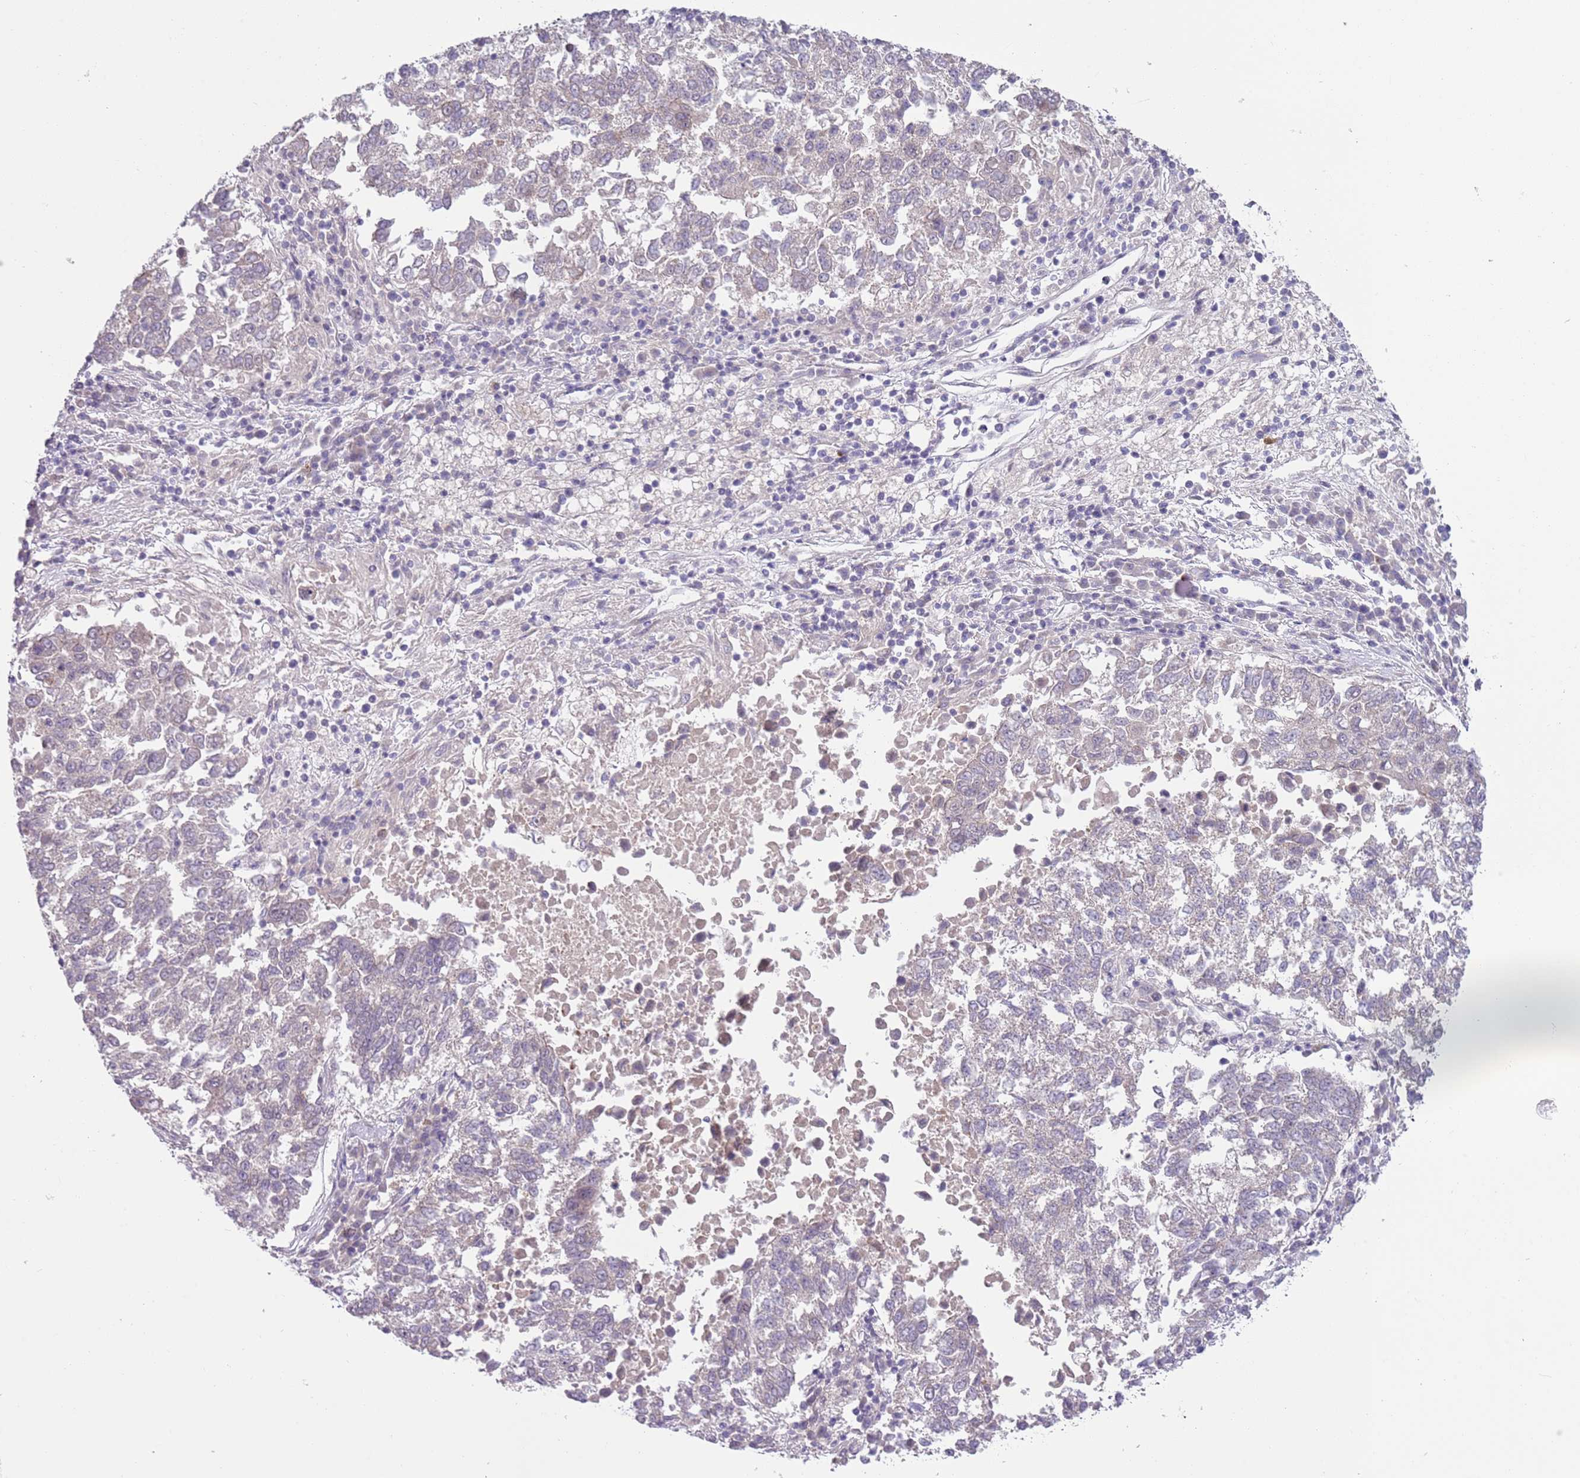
{"staining": {"intensity": "negative", "quantity": "none", "location": "none"}, "tissue": "lung cancer", "cell_type": "Tumor cells", "image_type": "cancer", "snomed": [{"axis": "morphology", "description": "Squamous cell carcinoma, NOS"}, {"axis": "topography", "description": "Lung"}], "caption": "Lung cancer was stained to show a protein in brown. There is no significant positivity in tumor cells.", "gene": "TM2D1", "patient": {"sex": "male", "age": 73}}